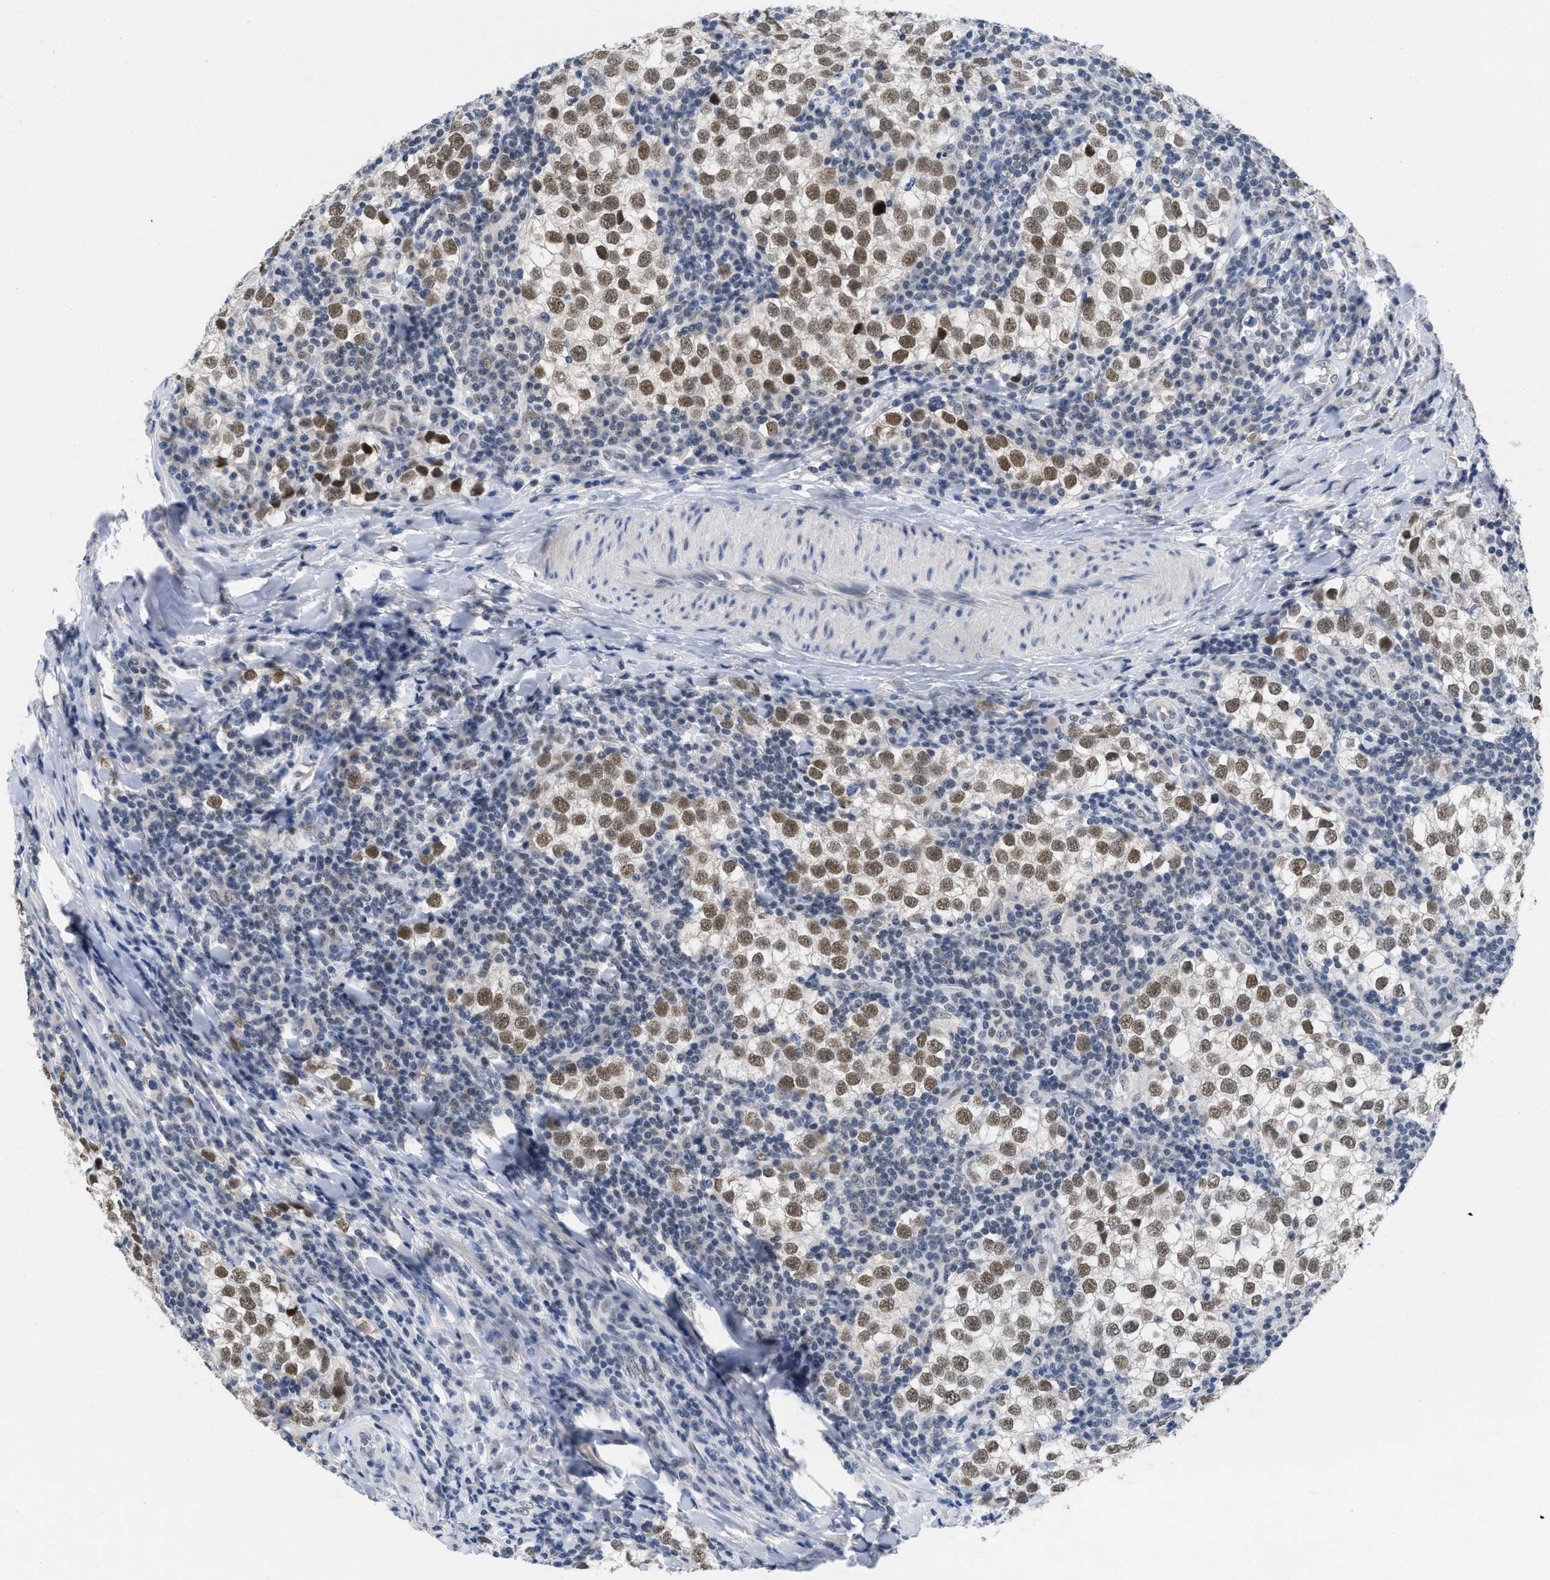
{"staining": {"intensity": "moderate", "quantity": ">75%", "location": "nuclear"}, "tissue": "testis cancer", "cell_type": "Tumor cells", "image_type": "cancer", "snomed": [{"axis": "morphology", "description": "Seminoma, NOS"}, {"axis": "morphology", "description": "Carcinoma, Embryonal, NOS"}, {"axis": "topography", "description": "Testis"}], "caption": "Immunohistochemistry (IHC) photomicrograph of neoplastic tissue: human testis cancer (seminoma) stained using immunohistochemistry demonstrates medium levels of moderate protein expression localized specifically in the nuclear of tumor cells, appearing as a nuclear brown color.", "gene": "GGNBP2", "patient": {"sex": "male", "age": 36}}